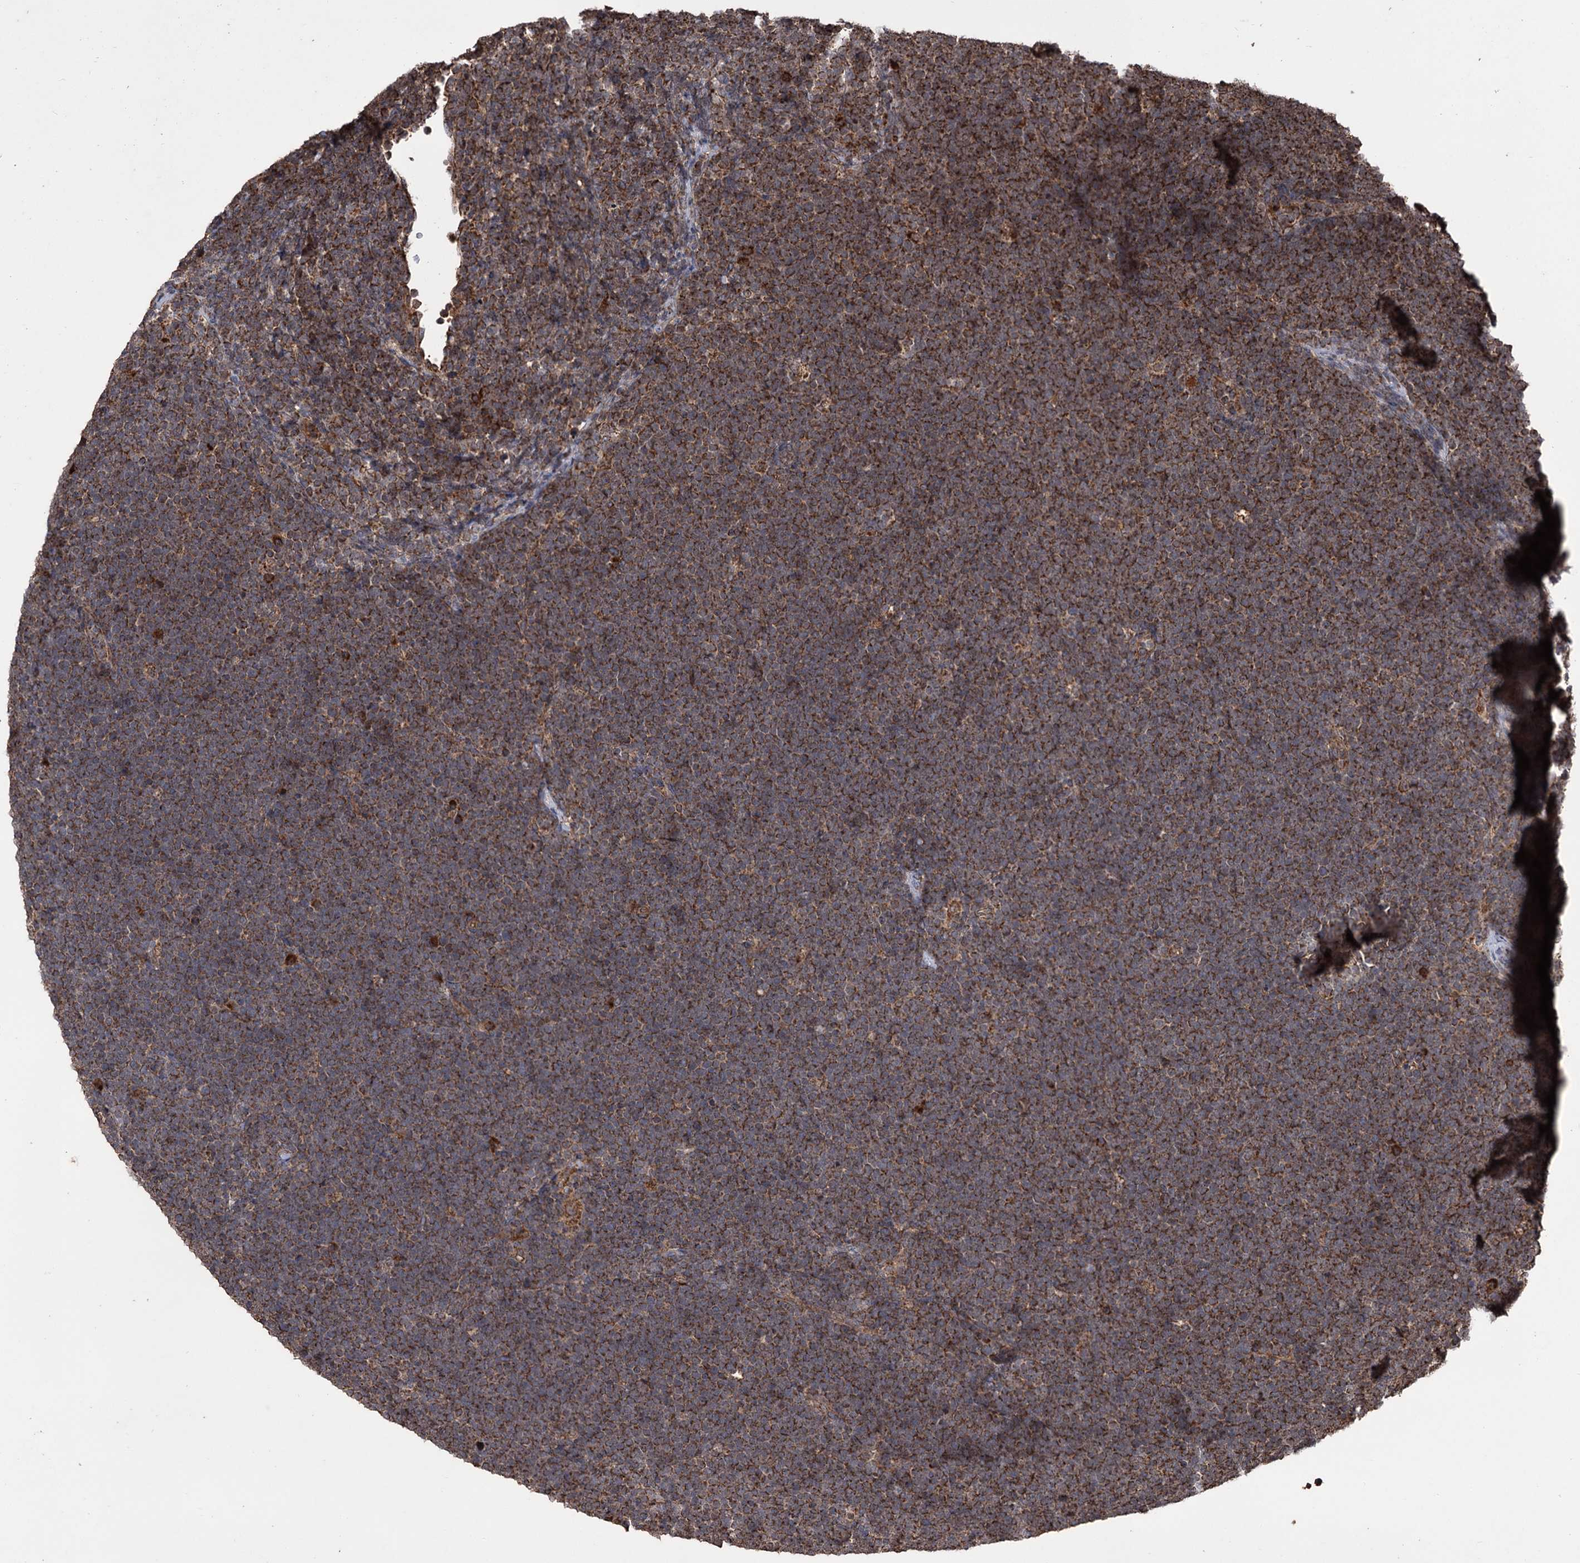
{"staining": {"intensity": "strong", "quantity": ">75%", "location": "cytoplasmic/membranous"}, "tissue": "lymphoma", "cell_type": "Tumor cells", "image_type": "cancer", "snomed": [{"axis": "morphology", "description": "Malignant lymphoma, non-Hodgkin's type, High grade"}, {"axis": "topography", "description": "Lymph node"}], "caption": "The photomicrograph reveals a brown stain indicating the presence of a protein in the cytoplasmic/membranous of tumor cells in lymphoma. The protein of interest is shown in brown color, while the nuclei are stained blue.", "gene": "IPO4", "patient": {"sex": "male", "age": 13}}